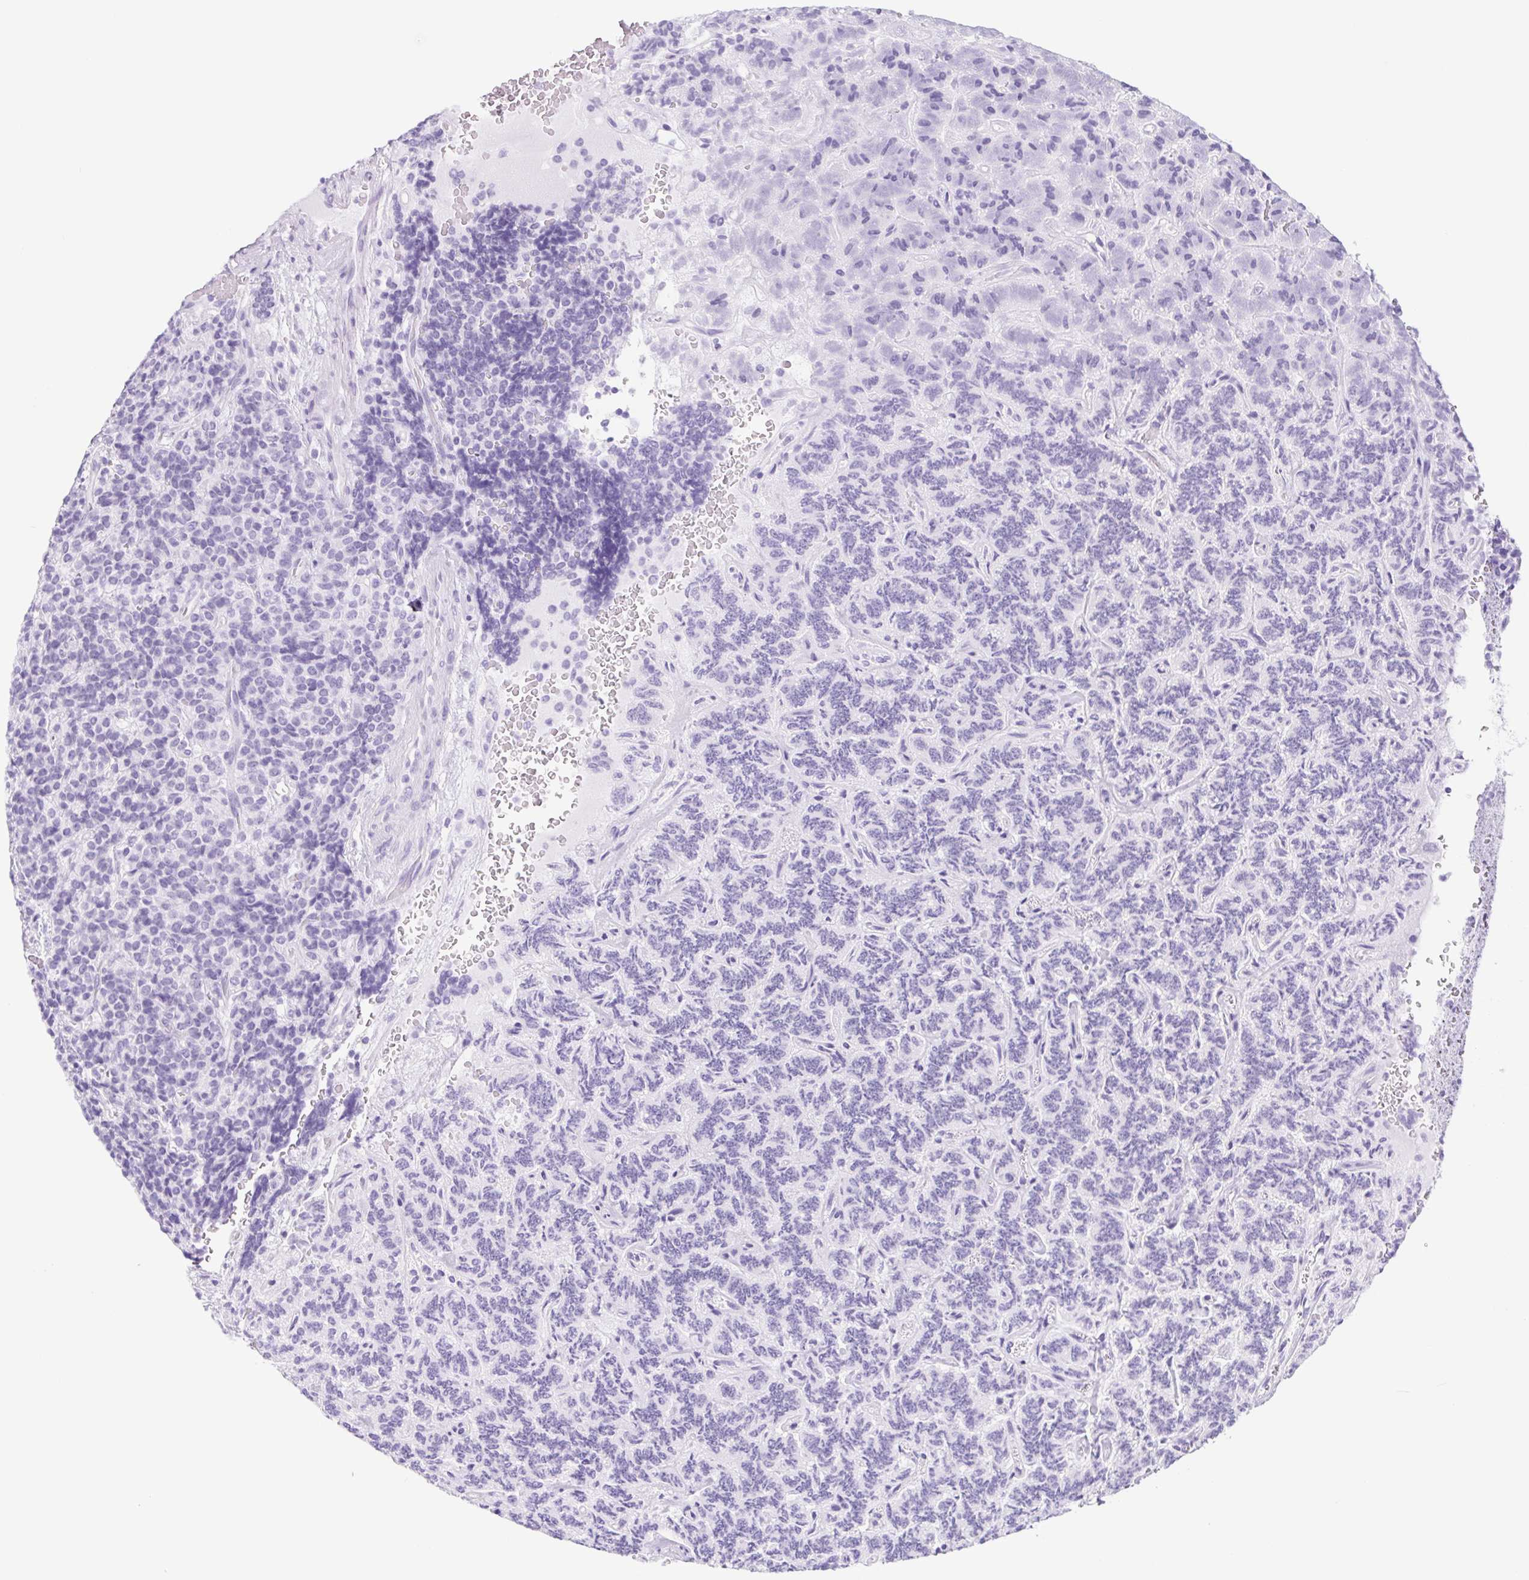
{"staining": {"intensity": "negative", "quantity": "none", "location": "none"}, "tissue": "carcinoid", "cell_type": "Tumor cells", "image_type": "cancer", "snomed": [{"axis": "morphology", "description": "Carcinoid, malignant, NOS"}, {"axis": "topography", "description": "Pancreas"}], "caption": "The IHC micrograph has no significant positivity in tumor cells of carcinoid tissue.", "gene": "CYP21A2", "patient": {"sex": "male", "age": 36}}